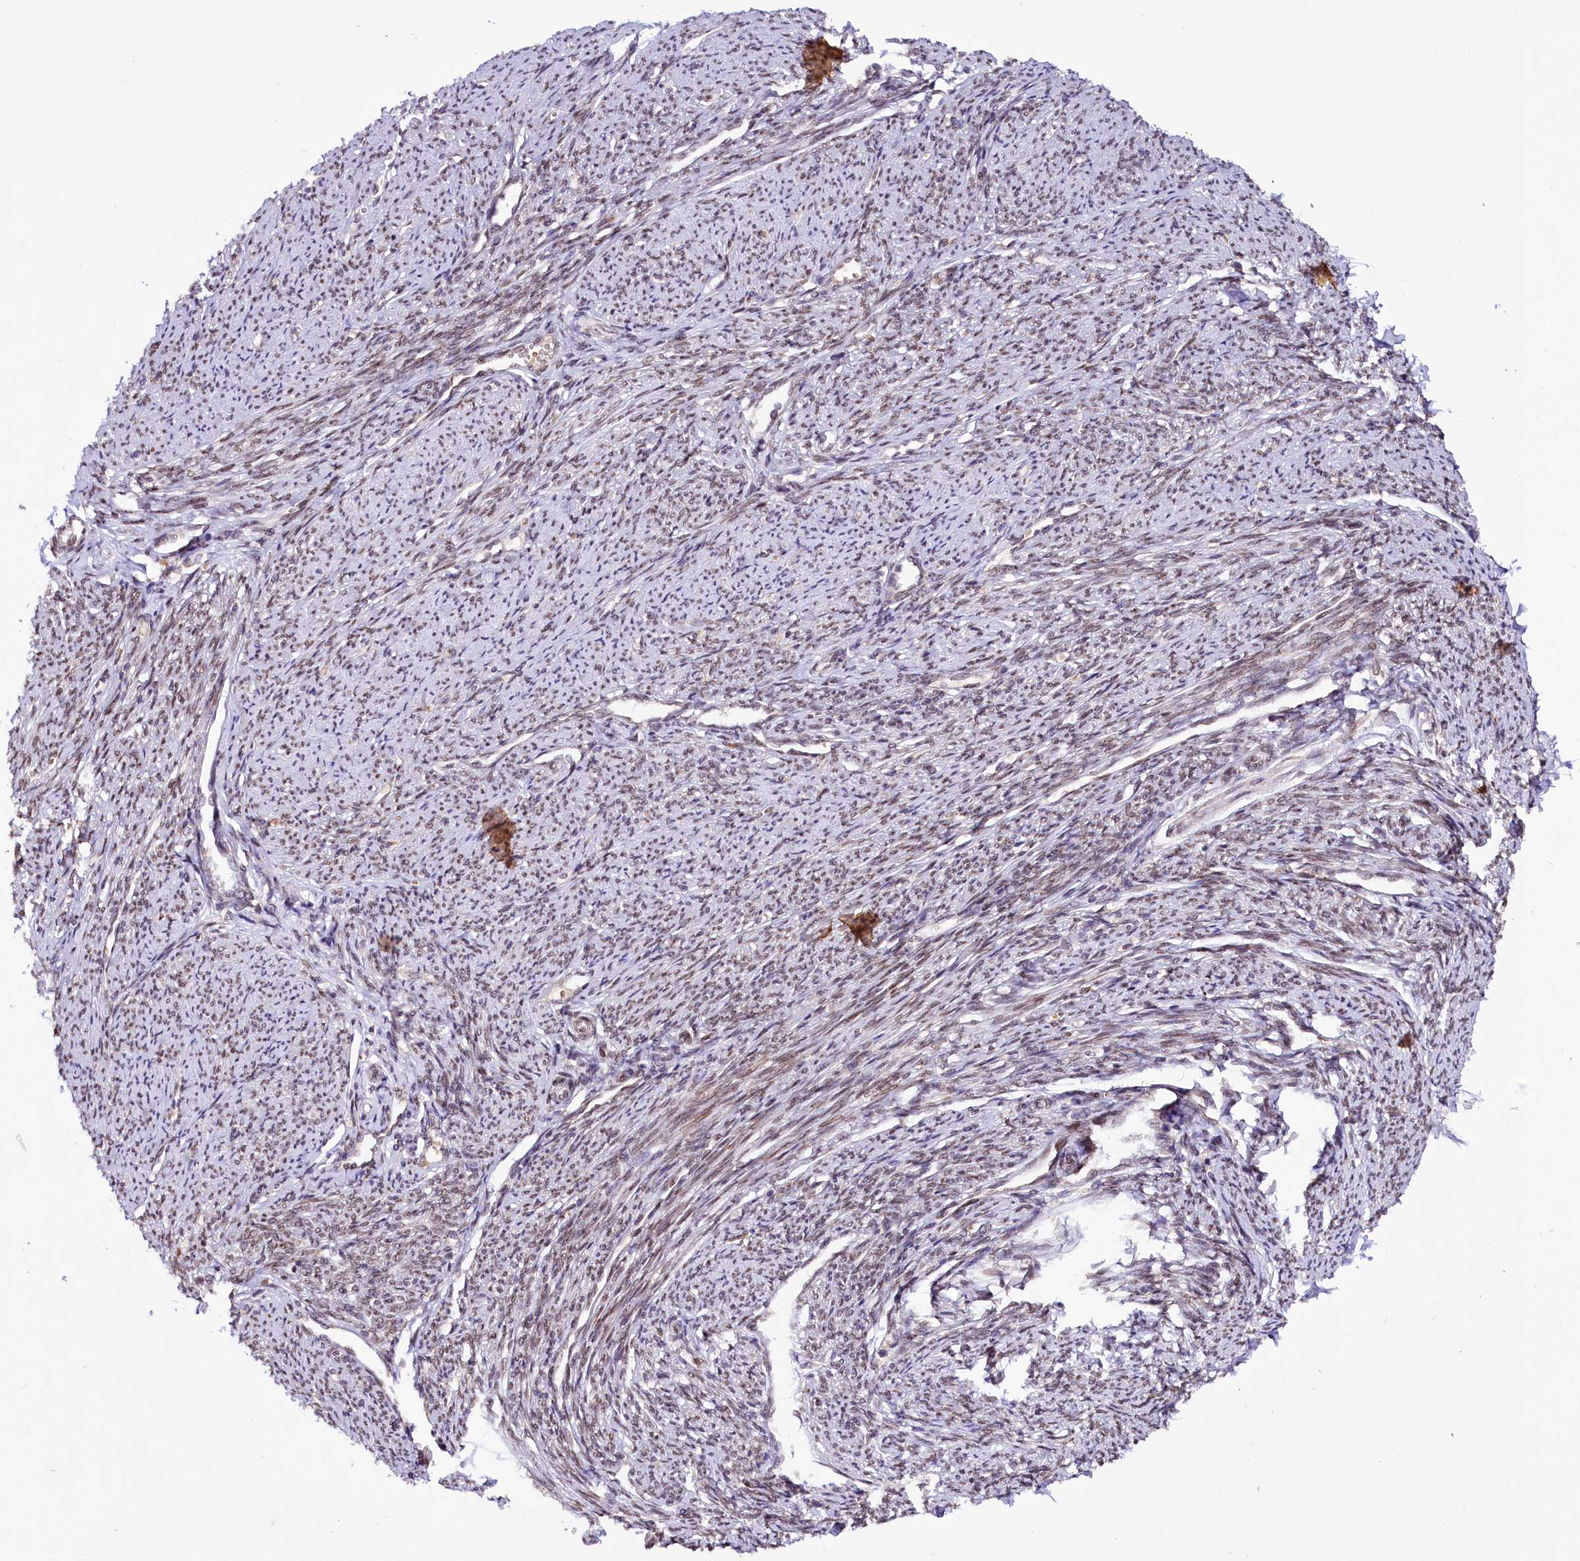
{"staining": {"intensity": "moderate", "quantity": "25%-75%", "location": "nuclear"}, "tissue": "smooth muscle", "cell_type": "Smooth muscle cells", "image_type": "normal", "snomed": [{"axis": "morphology", "description": "Normal tissue, NOS"}, {"axis": "topography", "description": "Smooth muscle"}, {"axis": "topography", "description": "Uterus"}], "caption": "Smooth muscle stained for a protein (brown) displays moderate nuclear positive staining in approximately 25%-75% of smooth muscle cells.", "gene": "ZNF226", "patient": {"sex": "female", "age": 59}}